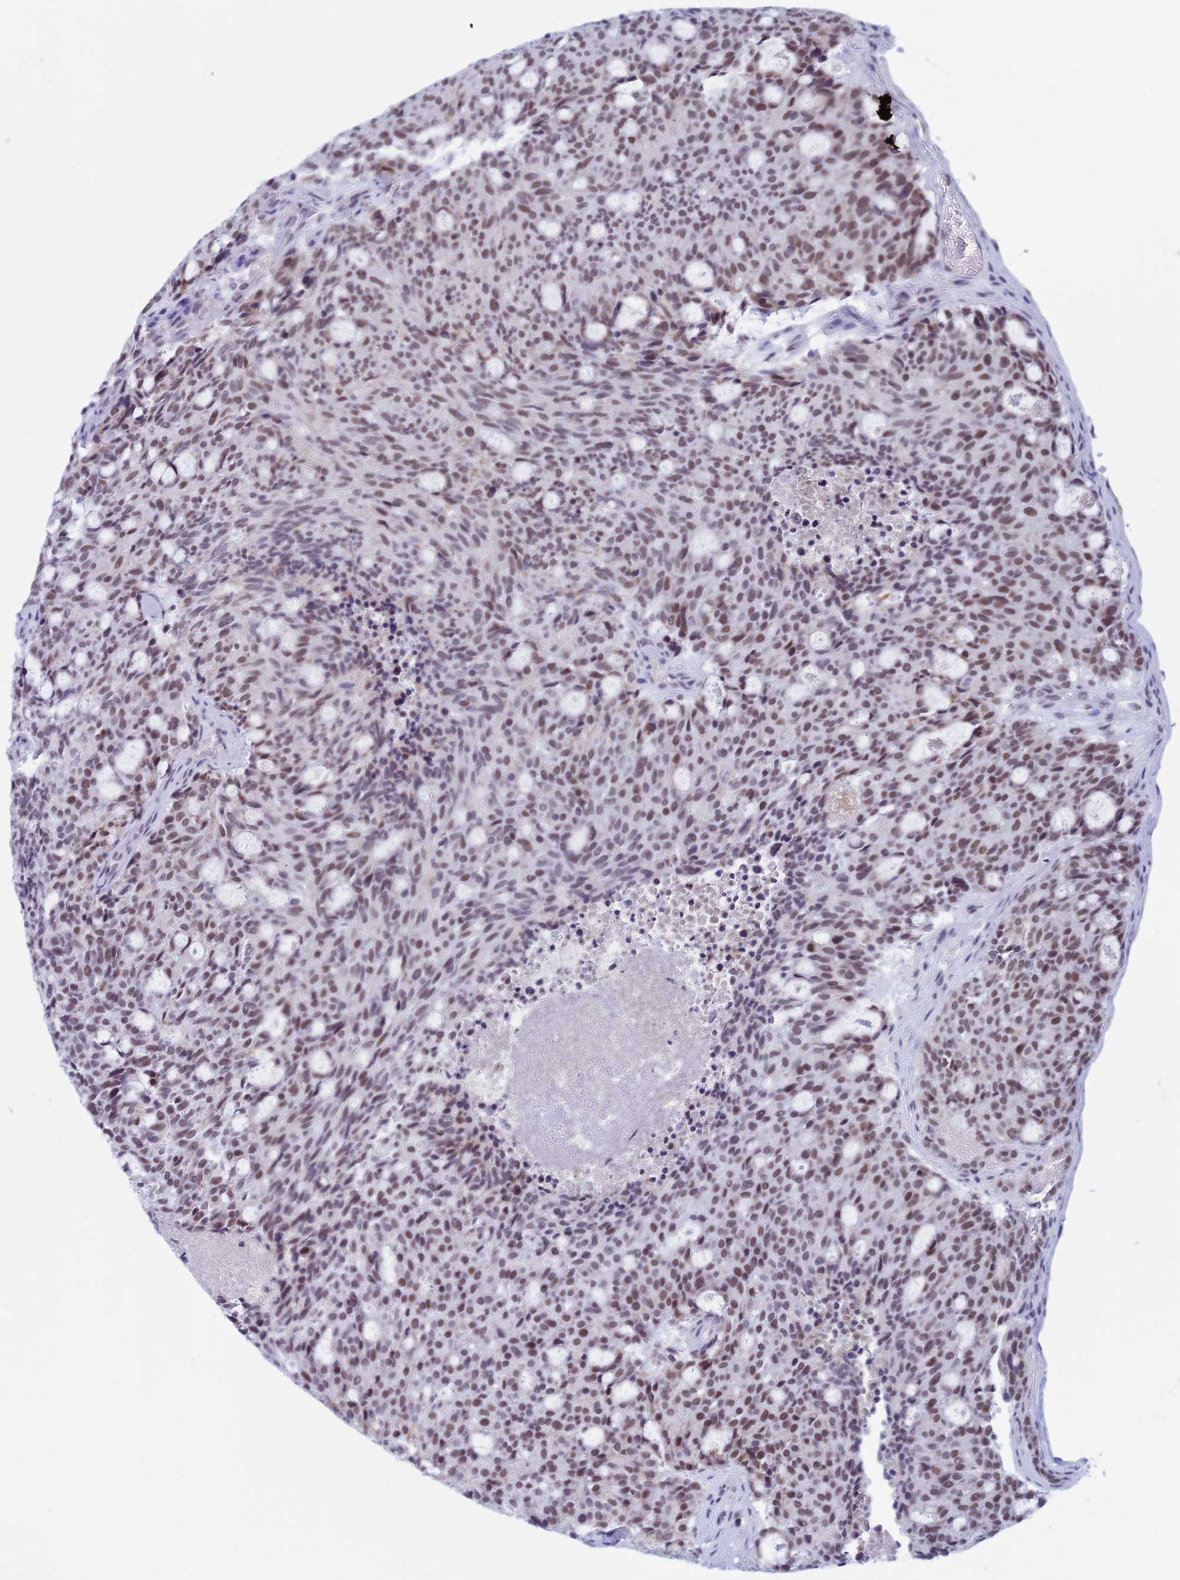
{"staining": {"intensity": "moderate", "quantity": ">75%", "location": "nuclear"}, "tissue": "carcinoid", "cell_type": "Tumor cells", "image_type": "cancer", "snomed": [{"axis": "morphology", "description": "Carcinoid, malignant, NOS"}, {"axis": "topography", "description": "Pancreas"}], "caption": "Protein expression by immunohistochemistry shows moderate nuclear staining in approximately >75% of tumor cells in carcinoid. (DAB (3,3'-diaminobenzidine) IHC, brown staining for protein, blue staining for nuclei).", "gene": "ASH2L", "patient": {"sex": "female", "age": 54}}